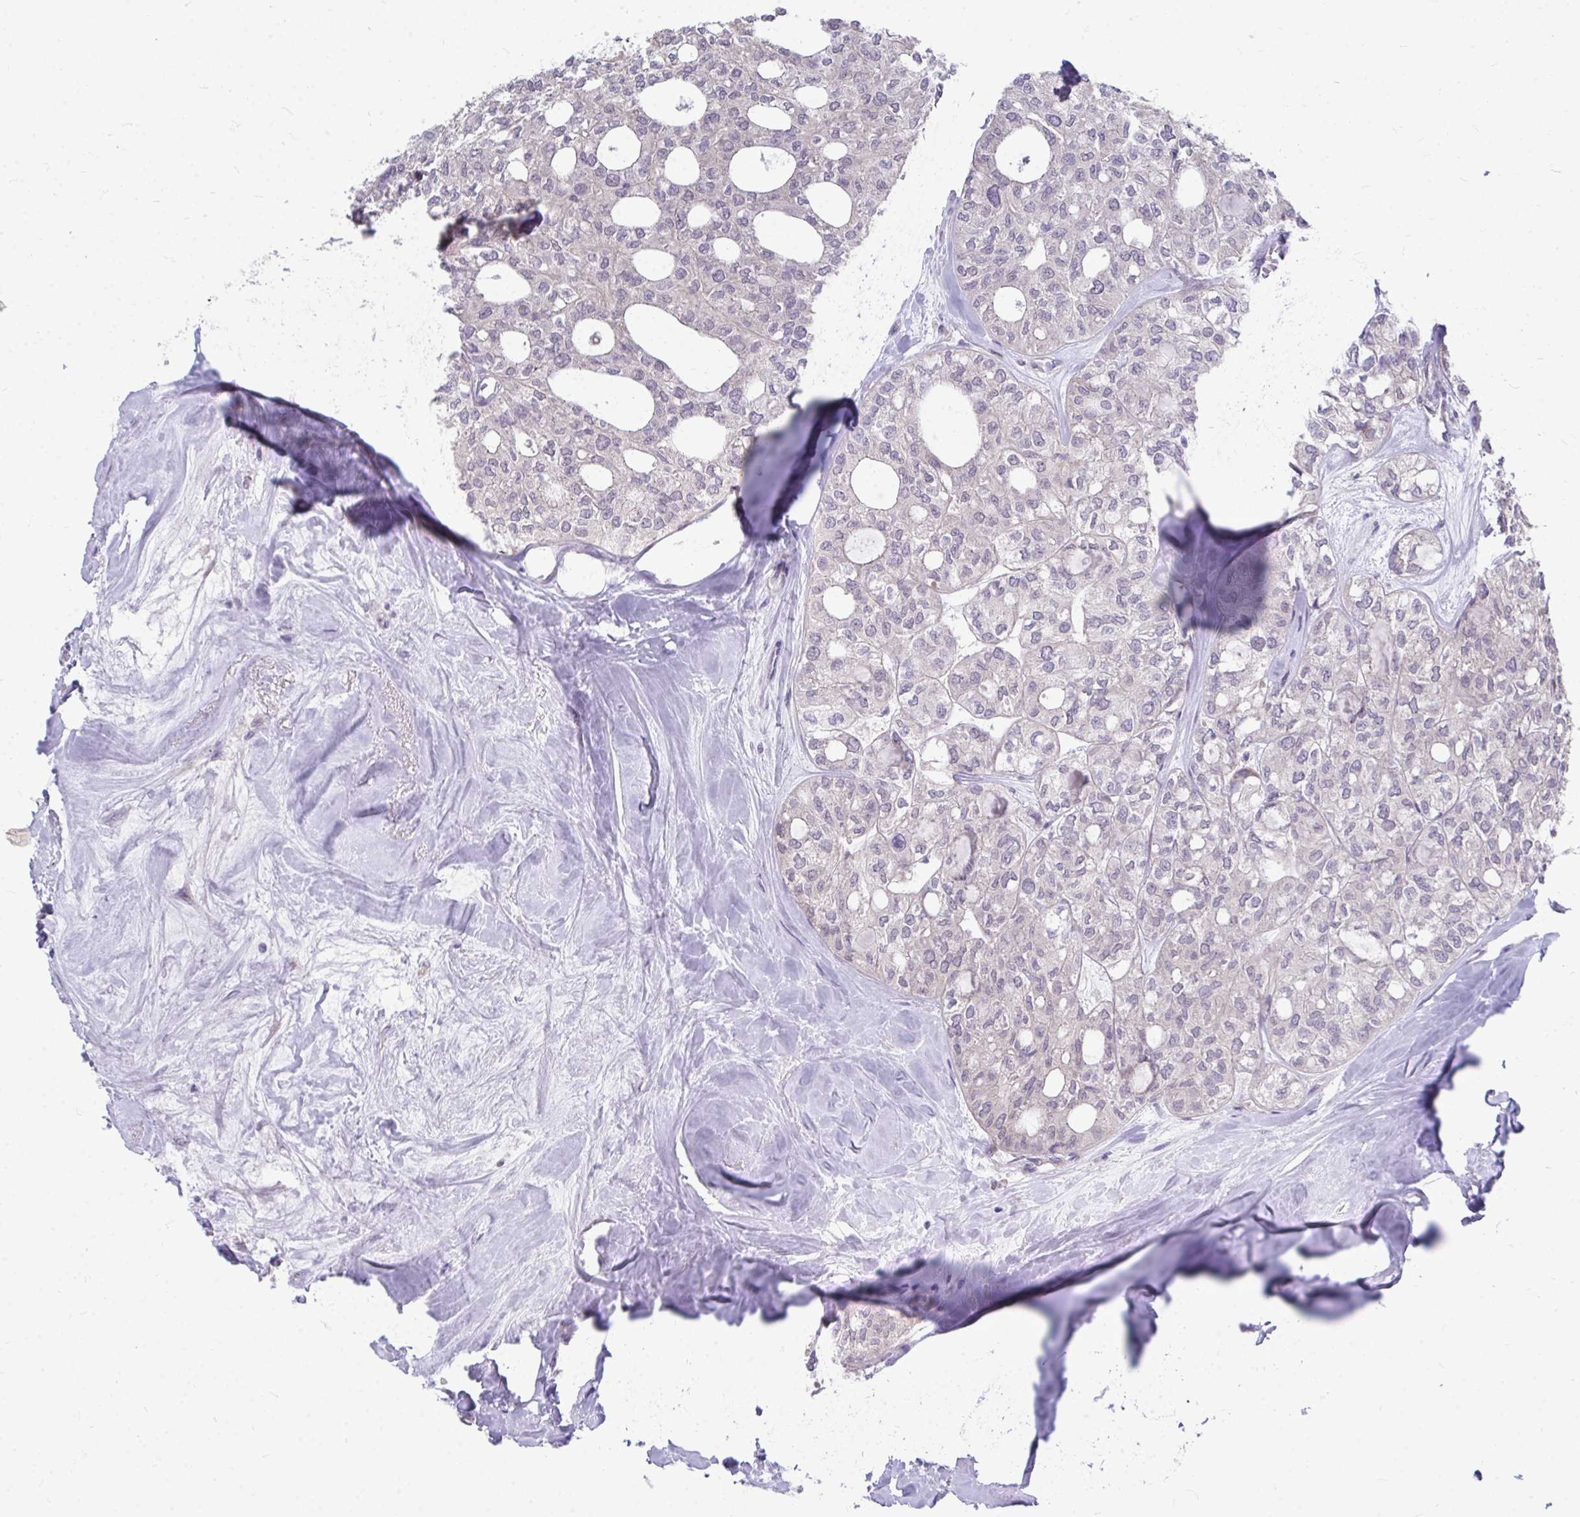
{"staining": {"intensity": "negative", "quantity": "none", "location": "none"}, "tissue": "thyroid cancer", "cell_type": "Tumor cells", "image_type": "cancer", "snomed": [{"axis": "morphology", "description": "Follicular adenoma carcinoma, NOS"}, {"axis": "topography", "description": "Thyroid gland"}], "caption": "An immunohistochemistry (IHC) histopathology image of thyroid cancer is shown. There is no staining in tumor cells of thyroid cancer. The staining was performed using DAB to visualize the protein expression in brown, while the nuclei were stained in blue with hematoxylin (Magnification: 20x).", "gene": "MROH8", "patient": {"sex": "male", "age": 75}}